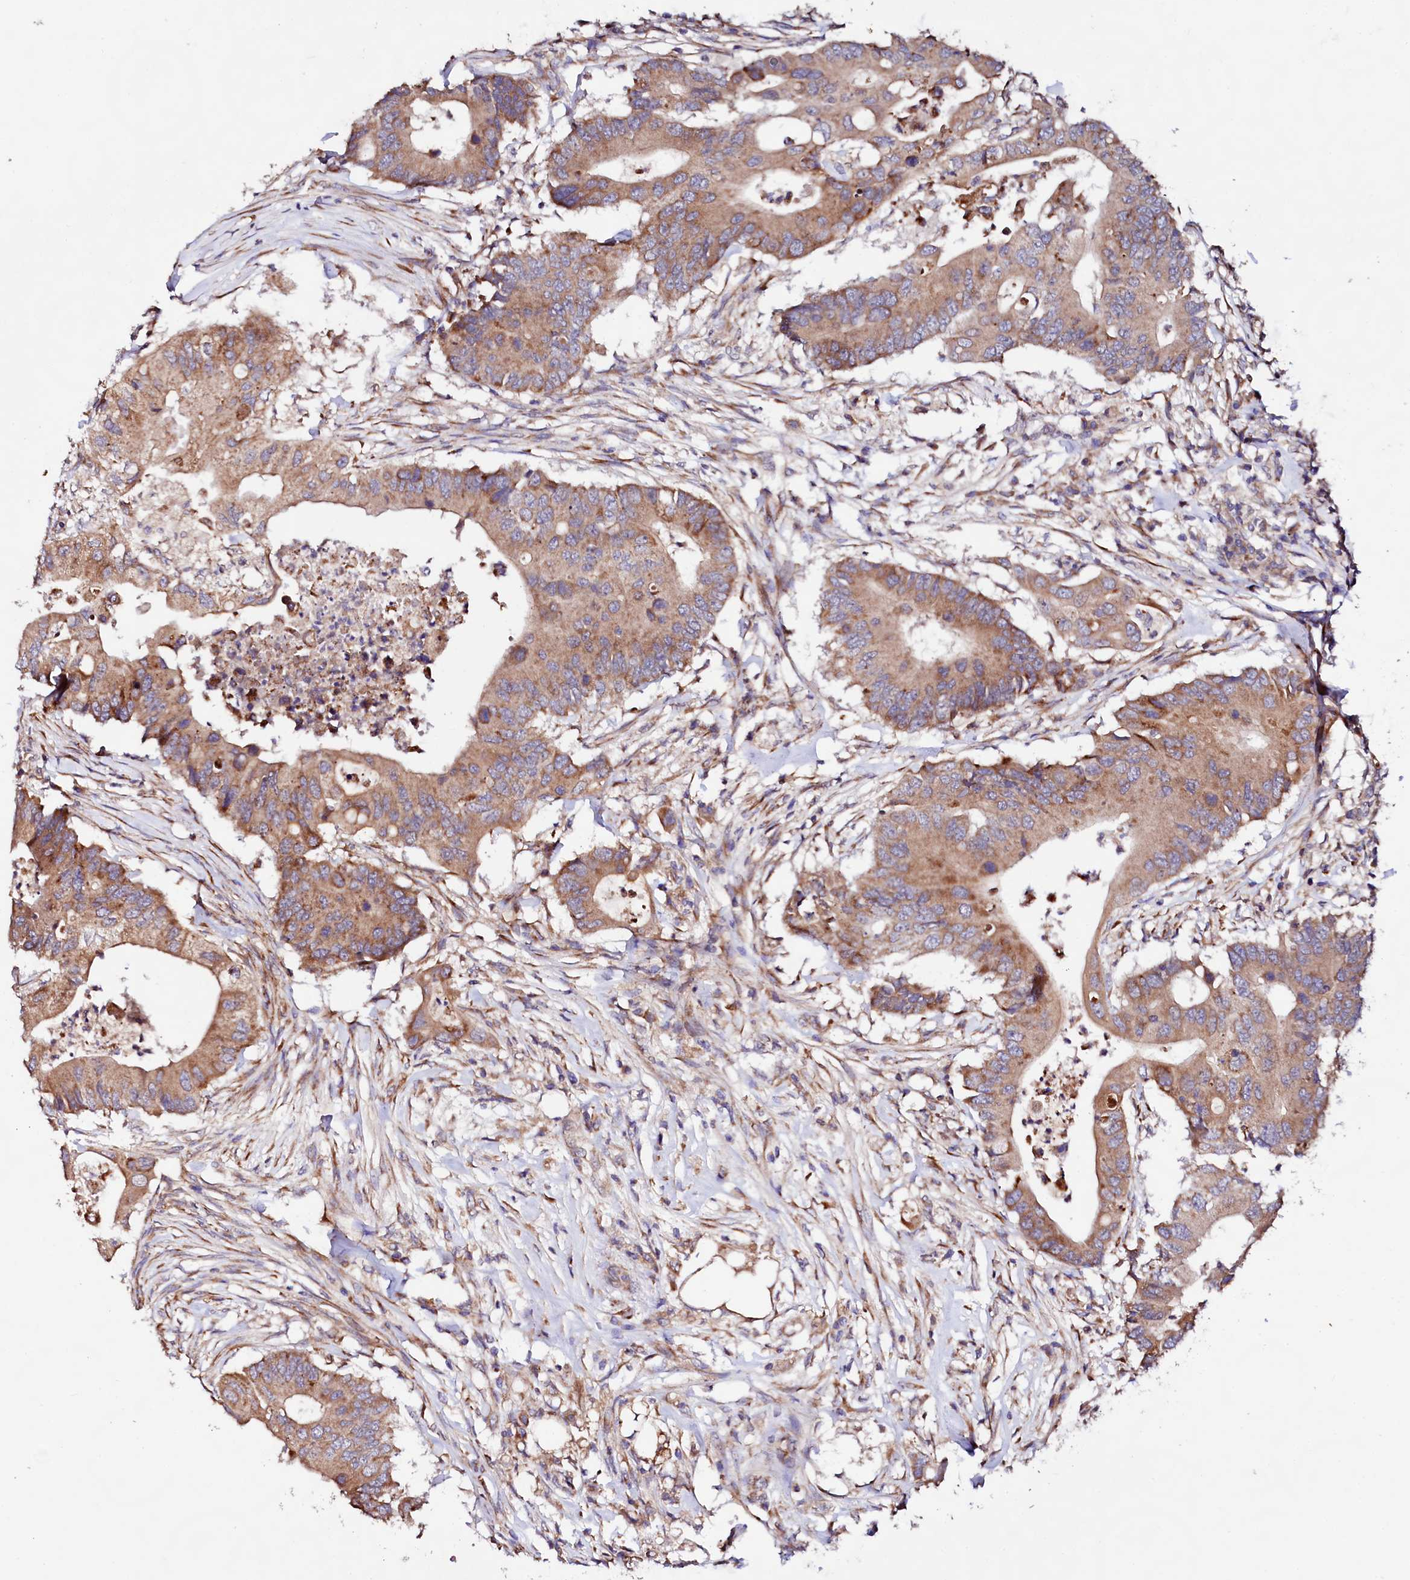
{"staining": {"intensity": "moderate", "quantity": ">75%", "location": "cytoplasmic/membranous"}, "tissue": "colorectal cancer", "cell_type": "Tumor cells", "image_type": "cancer", "snomed": [{"axis": "morphology", "description": "Adenocarcinoma, NOS"}, {"axis": "topography", "description": "Colon"}], "caption": "Protein staining shows moderate cytoplasmic/membranous staining in approximately >75% of tumor cells in colorectal cancer. The protein of interest is stained brown, and the nuclei are stained in blue (DAB IHC with brightfield microscopy, high magnification).", "gene": "UBE3C", "patient": {"sex": "male", "age": 71}}